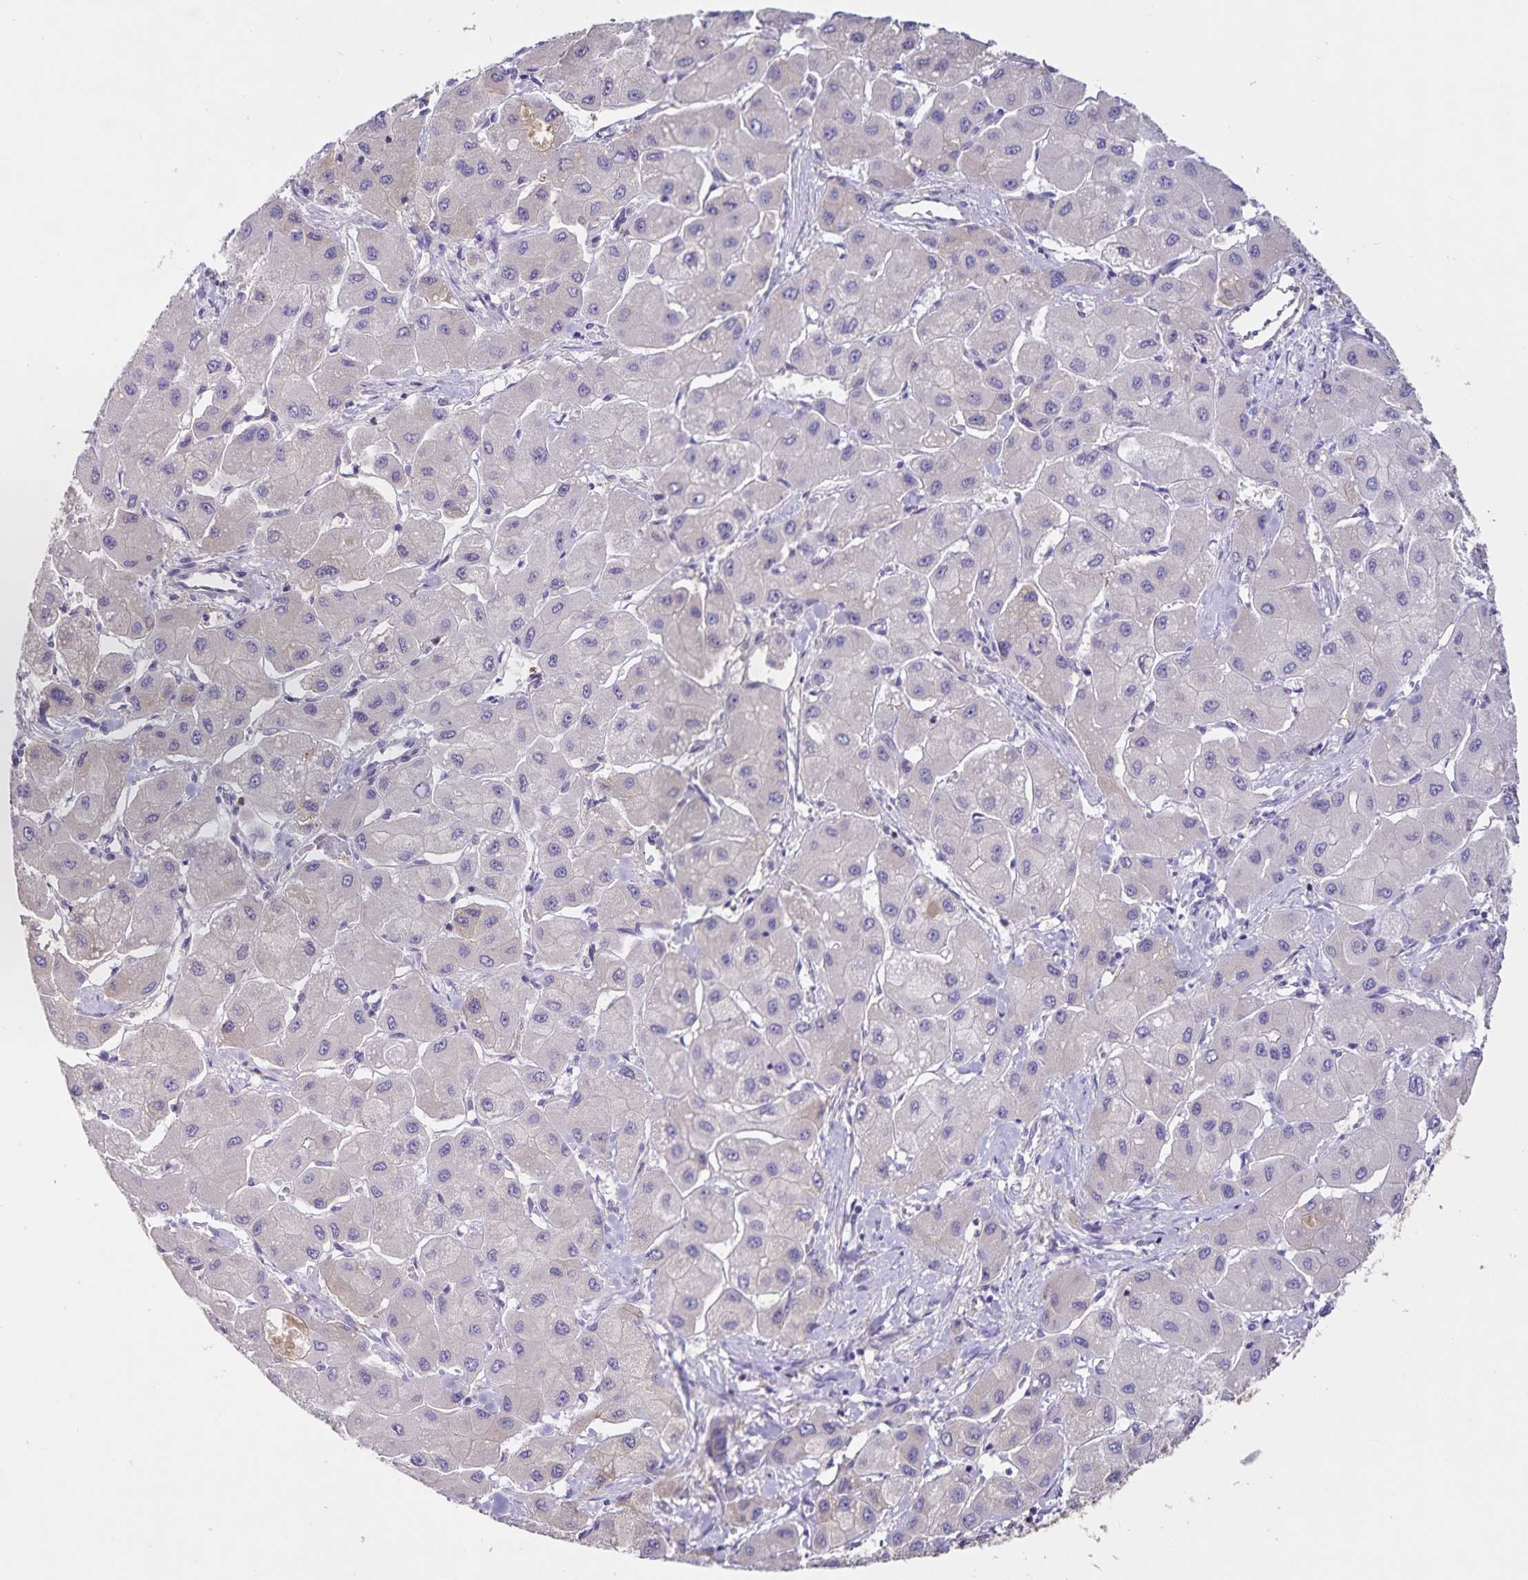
{"staining": {"intensity": "negative", "quantity": "none", "location": "none"}, "tissue": "liver cancer", "cell_type": "Tumor cells", "image_type": "cancer", "snomed": [{"axis": "morphology", "description": "Carcinoma, Hepatocellular, NOS"}, {"axis": "topography", "description": "Liver"}], "caption": "Photomicrograph shows no protein expression in tumor cells of liver cancer (hepatocellular carcinoma) tissue. Brightfield microscopy of immunohistochemistry stained with DAB (brown) and hematoxylin (blue), captured at high magnification.", "gene": "FGG", "patient": {"sex": "male", "age": 40}}